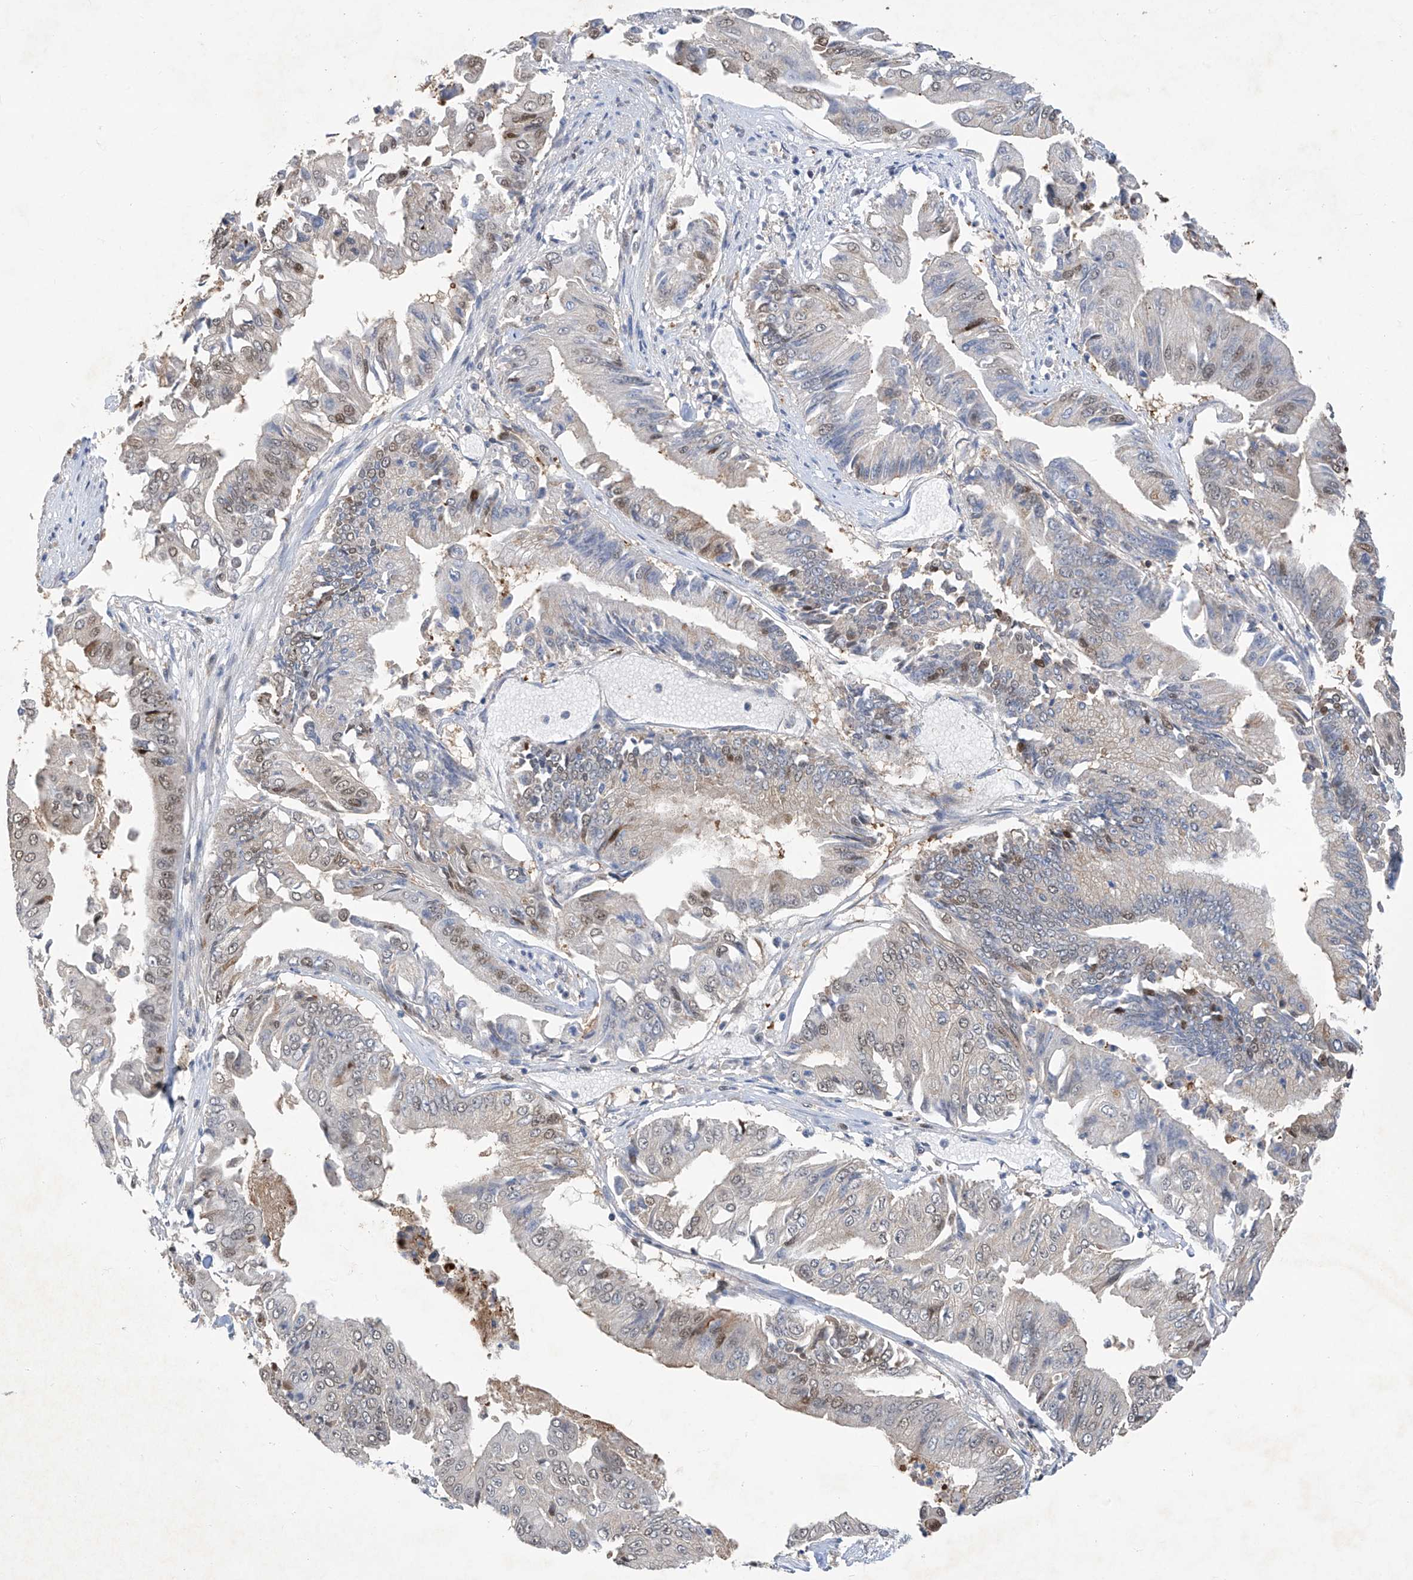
{"staining": {"intensity": "negative", "quantity": "none", "location": "none"}, "tissue": "pancreatic cancer", "cell_type": "Tumor cells", "image_type": "cancer", "snomed": [{"axis": "morphology", "description": "Adenocarcinoma, NOS"}, {"axis": "topography", "description": "Pancreas"}], "caption": "This is an immunohistochemistry histopathology image of human pancreatic cancer (adenocarcinoma). There is no positivity in tumor cells.", "gene": "ZNF358", "patient": {"sex": "female", "age": 77}}